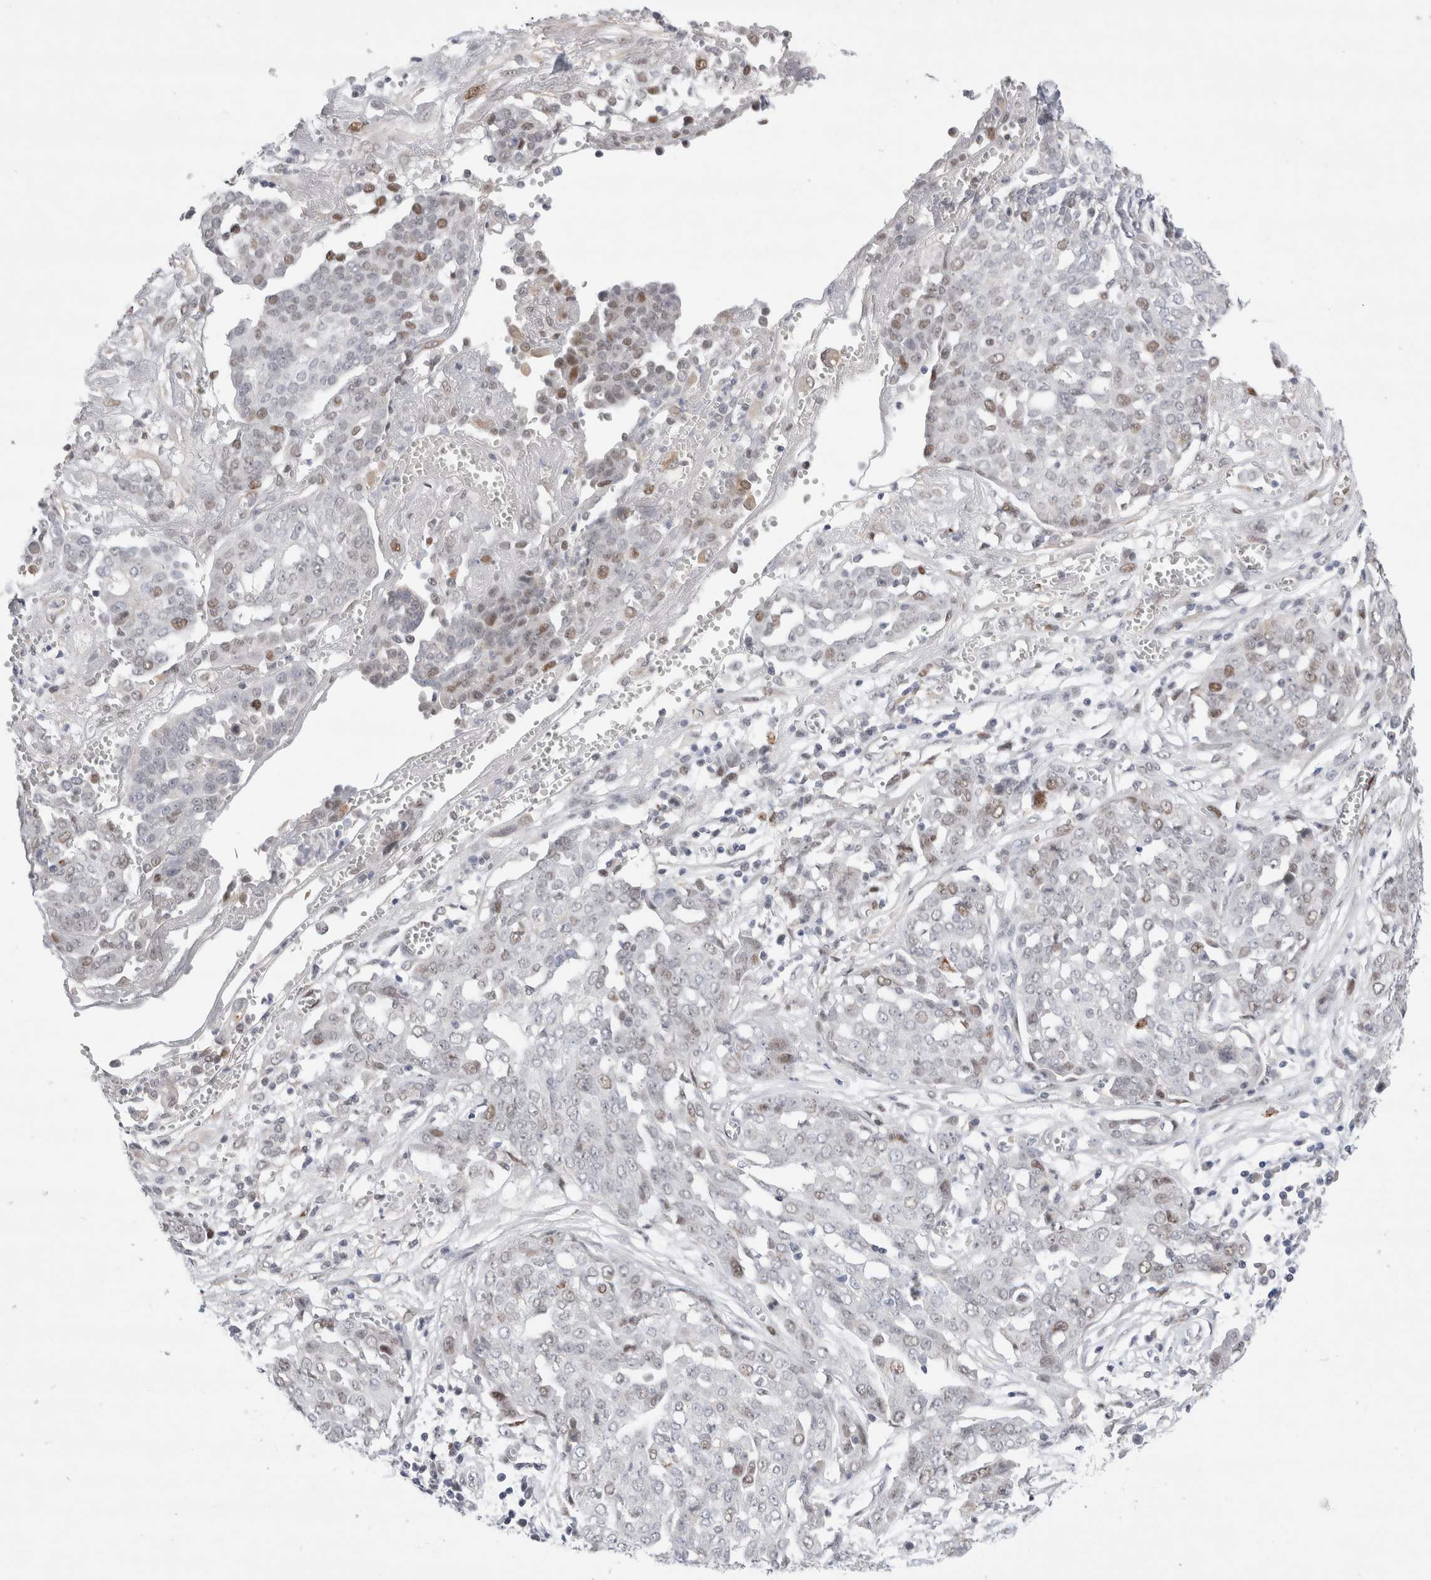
{"staining": {"intensity": "moderate", "quantity": "<25%", "location": "nuclear"}, "tissue": "ovarian cancer", "cell_type": "Tumor cells", "image_type": "cancer", "snomed": [{"axis": "morphology", "description": "Cystadenocarcinoma, serous, NOS"}, {"axis": "topography", "description": "Soft tissue"}, {"axis": "topography", "description": "Ovary"}], "caption": "DAB (3,3'-diaminobenzidine) immunohistochemical staining of human ovarian serous cystadenocarcinoma reveals moderate nuclear protein staining in approximately <25% of tumor cells.", "gene": "KNL1", "patient": {"sex": "female", "age": 57}}